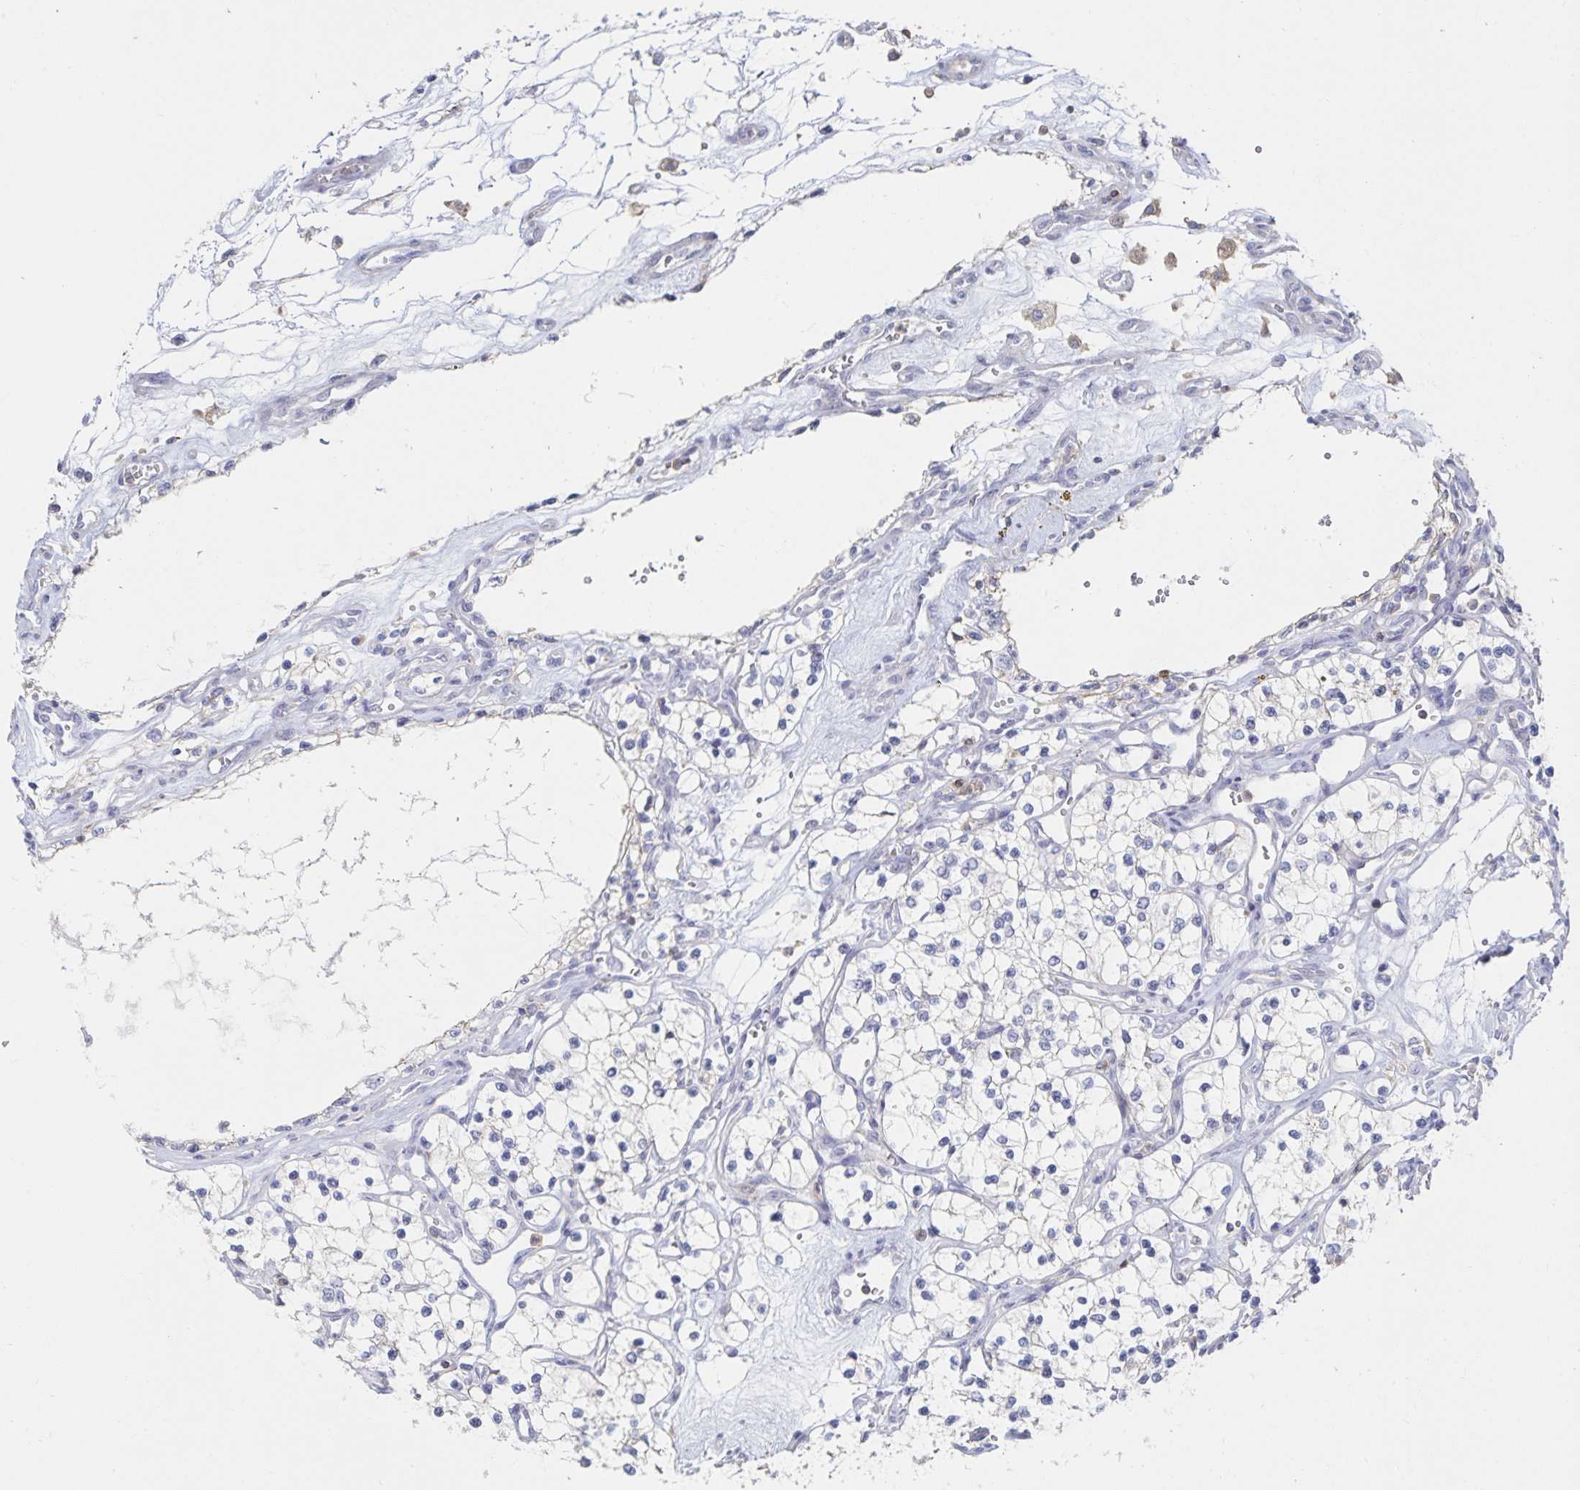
{"staining": {"intensity": "negative", "quantity": "none", "location": "none"}, "tissue": "renal cancer", "cell_type": "Tumor cells", "image_type": "cancer", "snomed": [{"axis": "morphology", "description": "Adenocarcinoma, NOS"}, {"axis": "topography", "description": "Kidney"}], "caption": "High power microscopy photomicrograph of an immunohistochemistry histopathology image of adenocarcinoma (renal), revealing no significant staining in tumor cells.", "gene": "PIK3CD", "patient": {"sex": "female", "age": 69}}